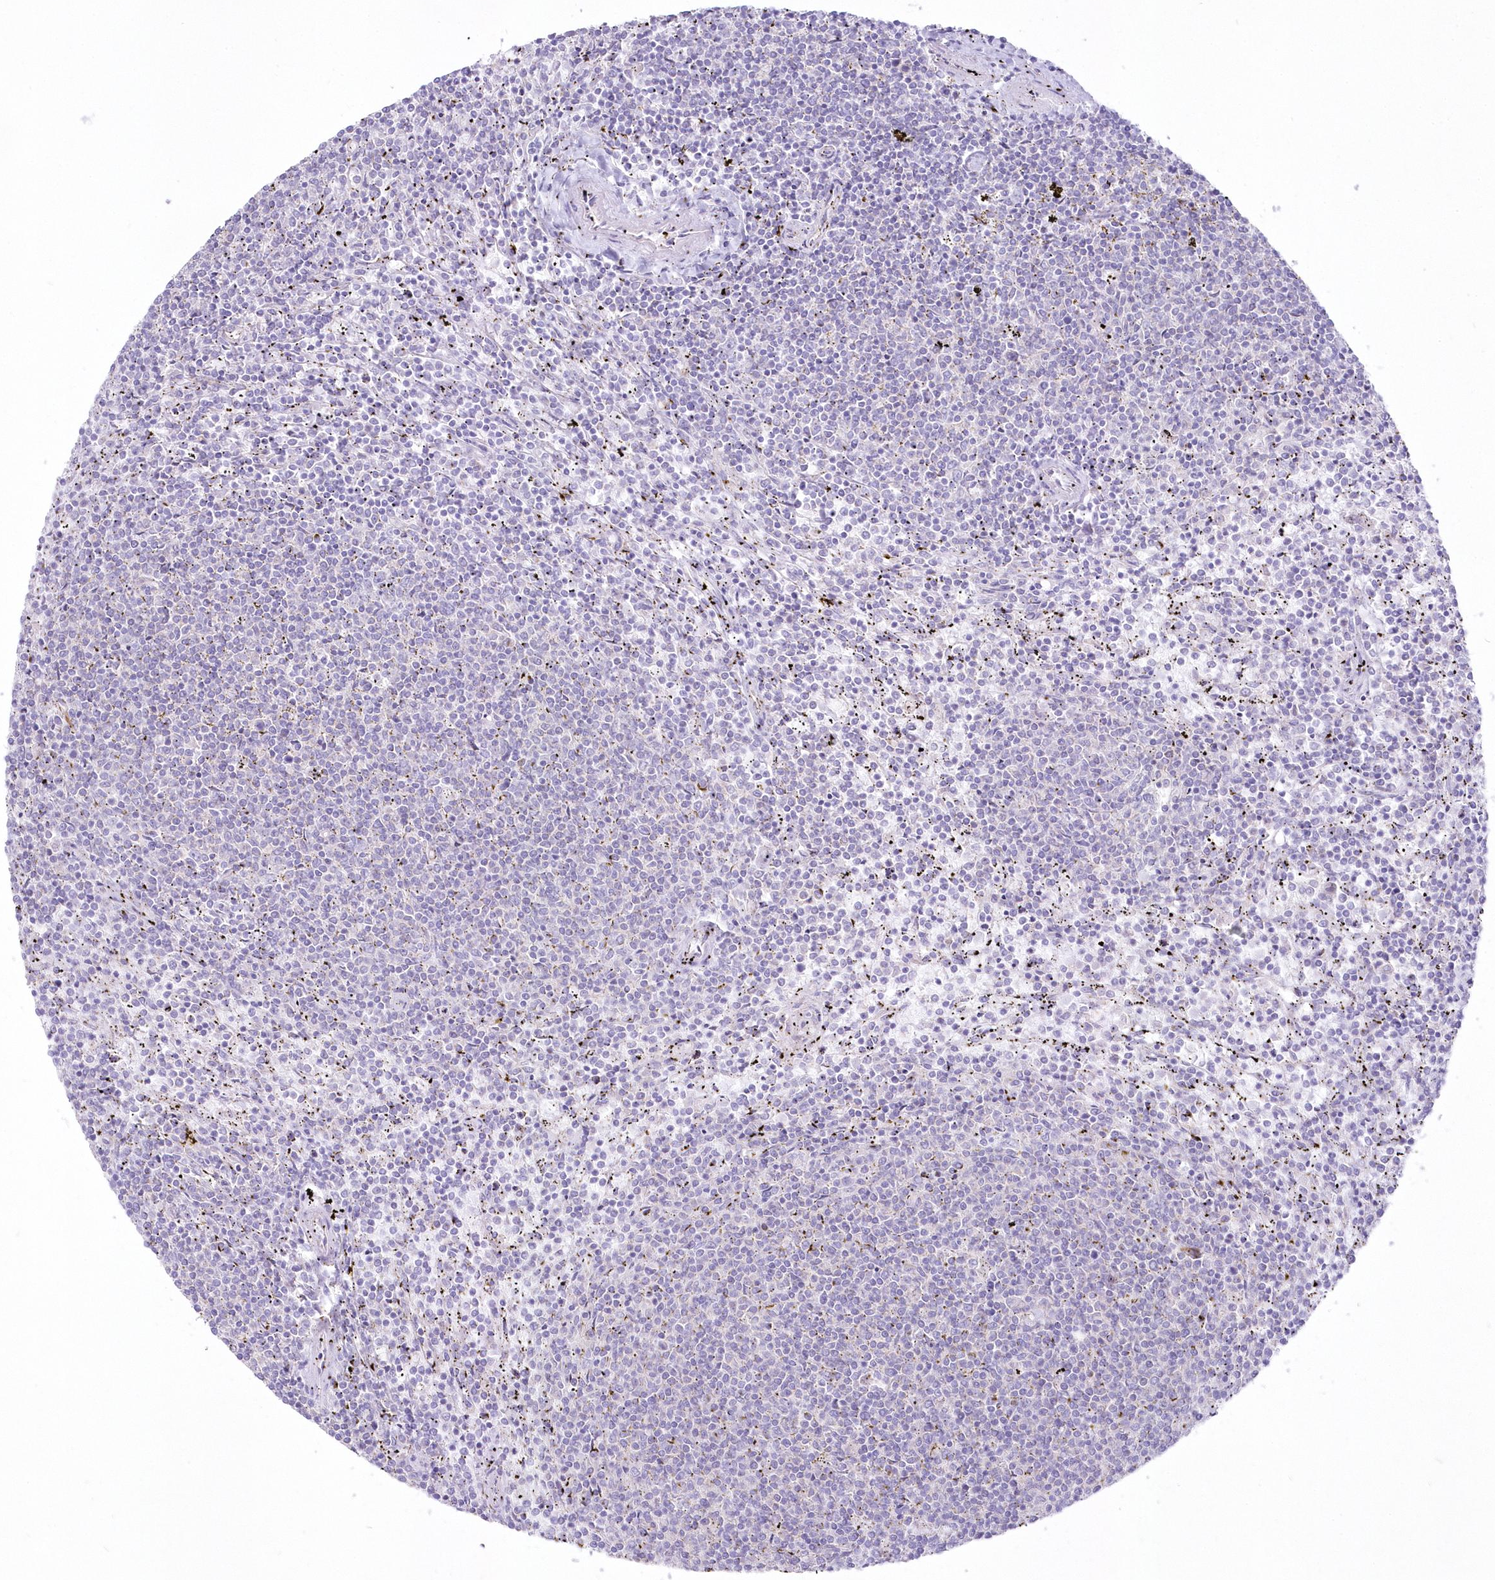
{"staining": {"intensity": "negative", "quantity": "none", "location": "none"}, "tissue": "lymphoma", "cell_type": "Tumor cells", "image_type": "cancer", "snomed": [{"axis": "morphology", "description": "Malignant lymphoma, non-Hodgkin's type, Low grade"}, {"axis": "topography", "description": "Spleen"}], "caption": "Immunohistochemistry (IHC) image of neoplastic tissue: human lymphoma stained with DAB reveals no significant protein staining in tumor cells.", "gene": "ZNF843", "patient": {"sex": "female", "age": 50}}